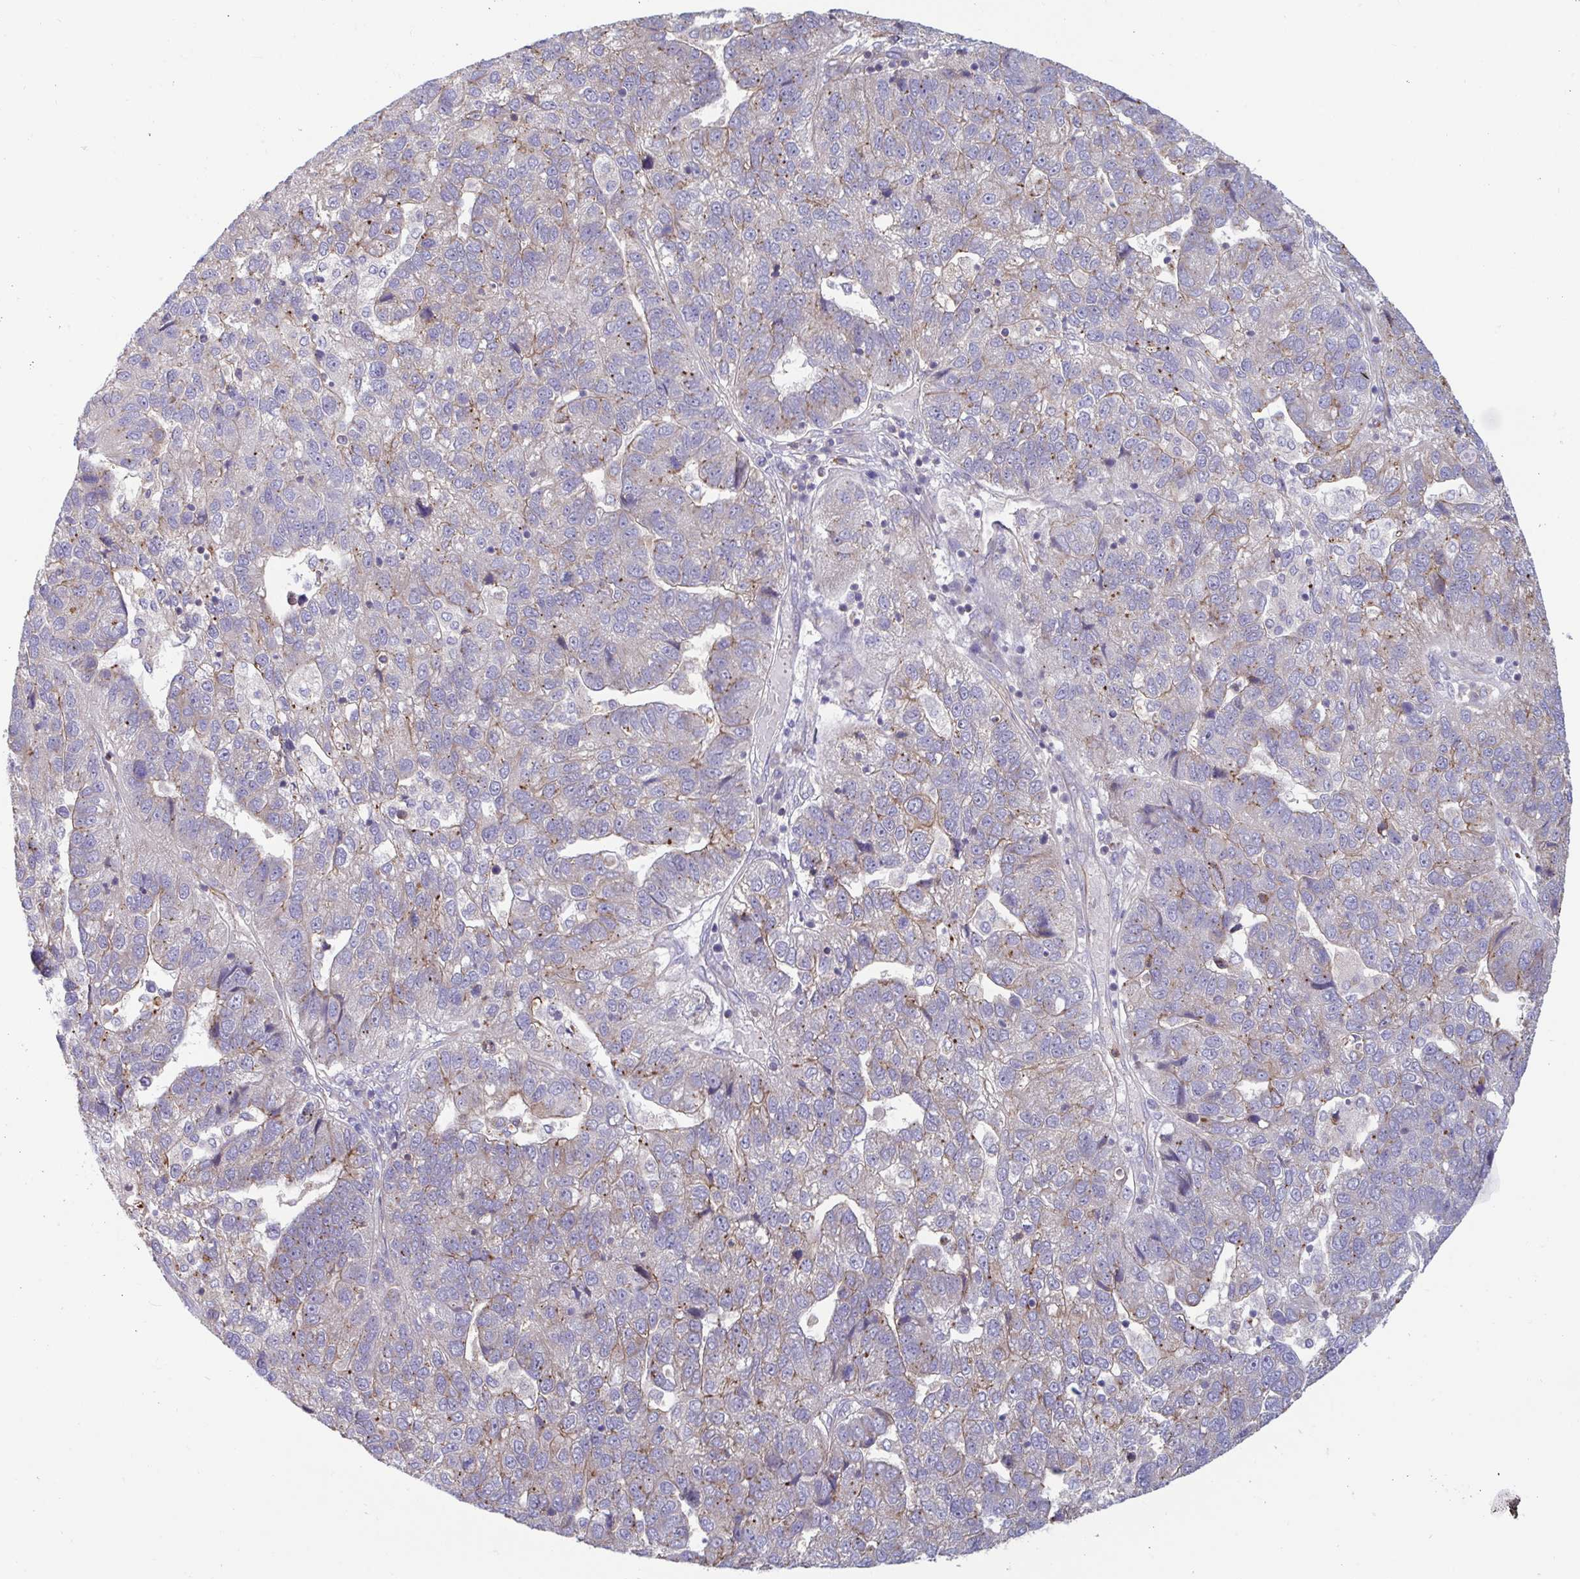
{"staining": {"intensity": "moderate", "quantity": "<25%", "location": "cytoplasmic/membranous"}, "tissue": "pancreatic cancer", "cell_type": "Tumor cells", "image_type": "cancer", "snomed": [{"axis": "morphology", "description": "Adenocarcinoma, NOS"}, {"axis": "topography", "description": "Pancreas"}], "caption": "Pancreatic cancer (adenocarcinoma) stained for a protein reveals moderate cytoplasmic/membranous positivity in tumor cells.", "gene": "SLC9A6", "patient": {"sex": "female", "age": 61}}